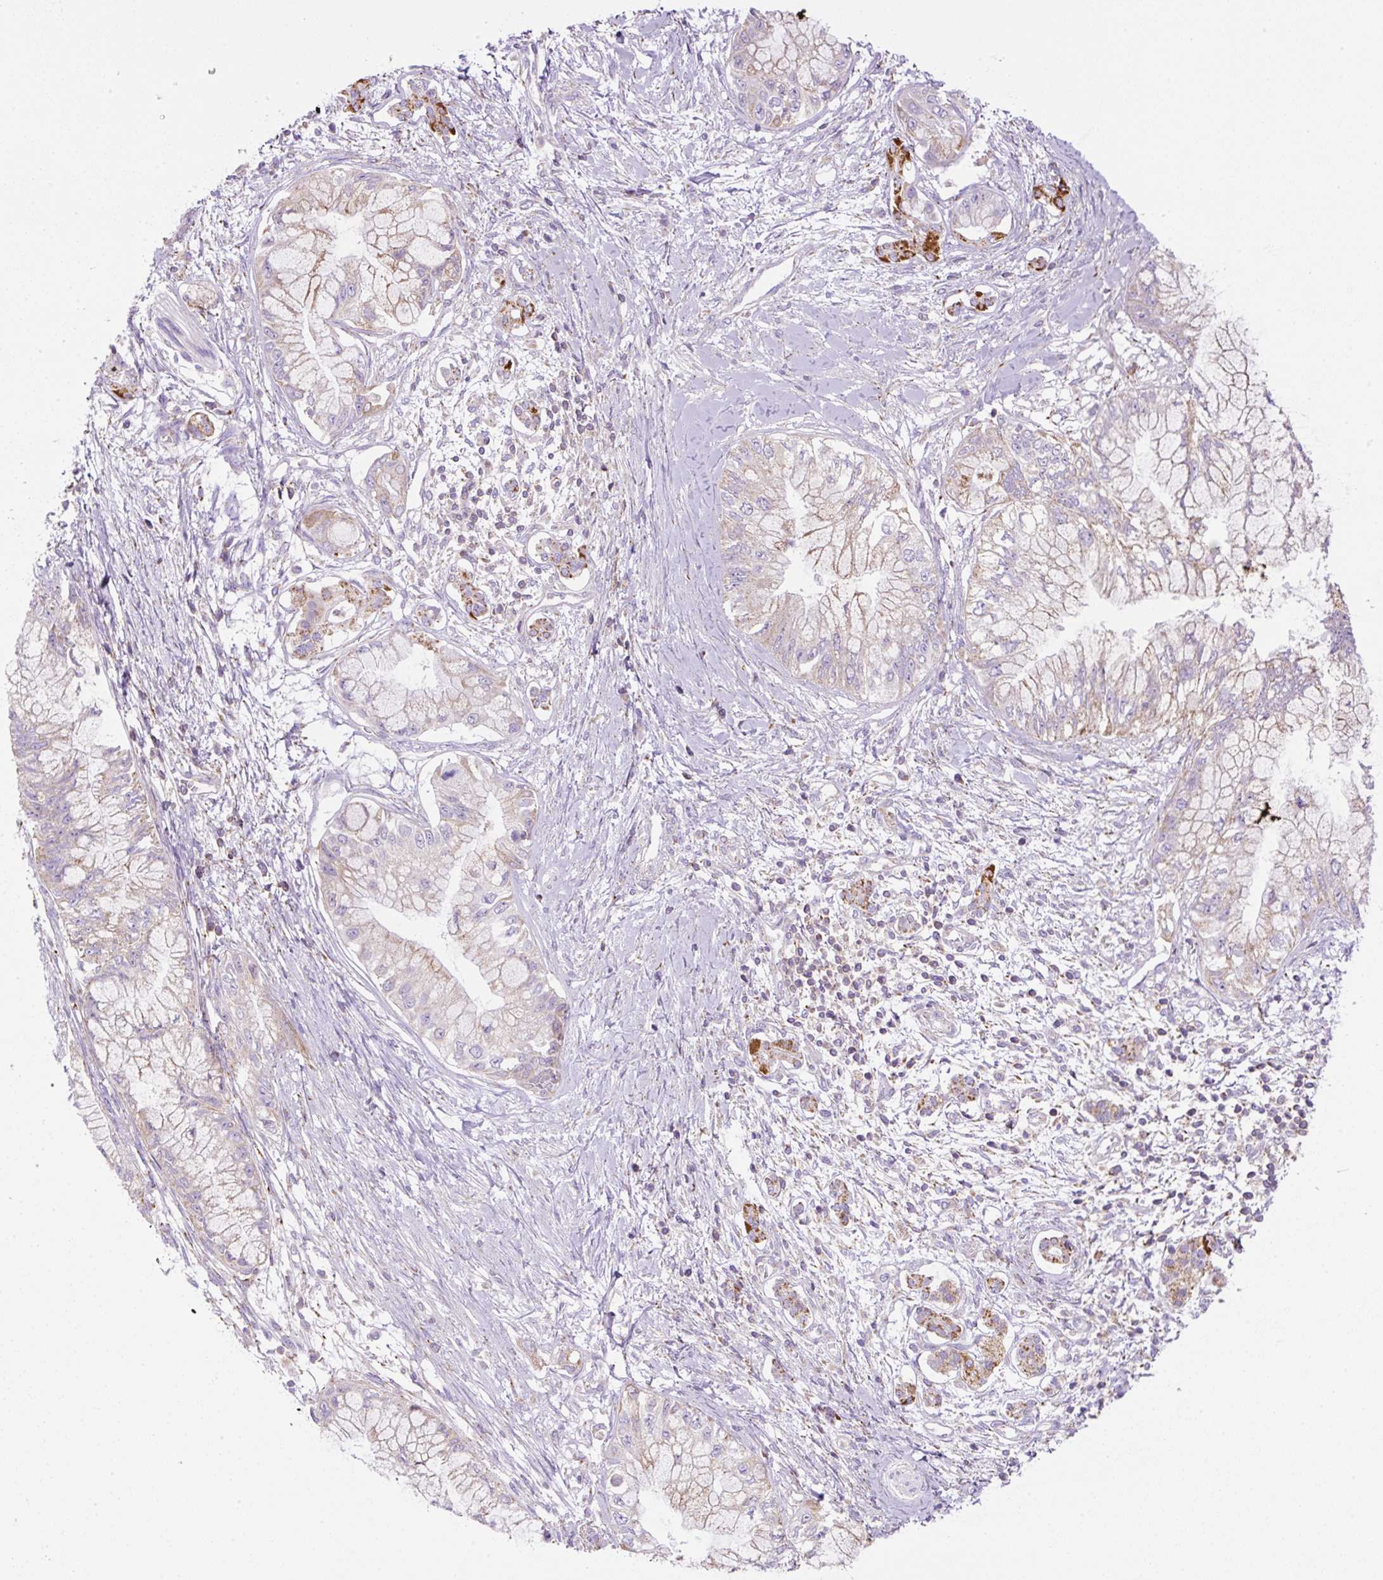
{"staining": {"intensity": "weak", "quantity": "25%-75%", "location": "cytoplasmic/membranous"}, "tissue": "pancreatic cancer", "cell_type": "Tumor cells", "image_type": "cancer", "snomed": [{"axis": "morphology", "description": "Adenocarcinoma, NOS"}, {"axis": "topography", "description": "Pancreas"}], "caption": "Pancreatic cancer (adenocarcinoma) was stained to show a protein in brown. There is low levels of weak cytoplasmic/membranous staining in approximately 25%-75% of tumor cells.", "gene": "NF1", "patient": {"sex": "male", "age": 48}}